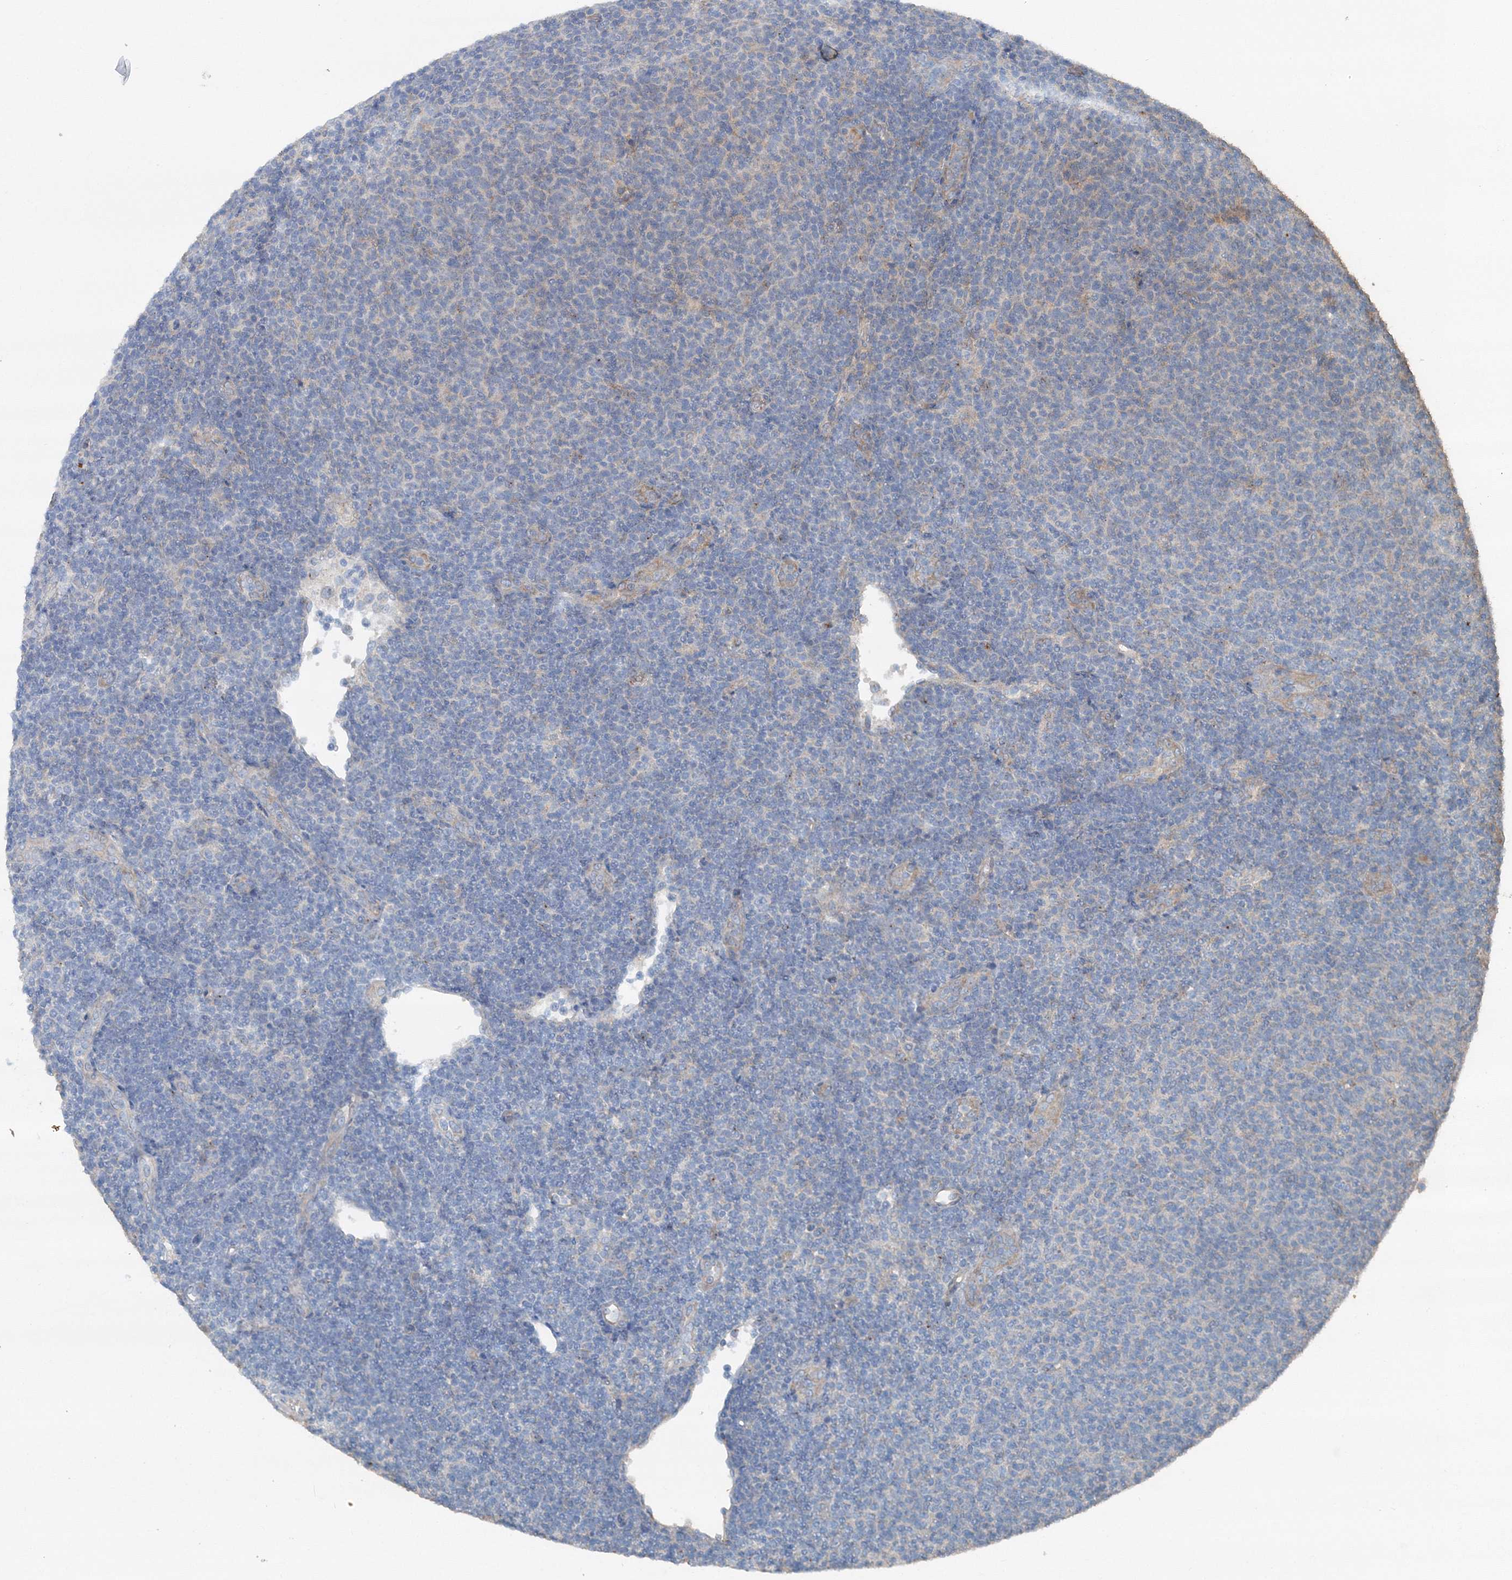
{"staining": {"intensity": "negative", "quantity": "none", "location": "none"}, "tissue": "lymphoma", "cell_type": "Tumor cells", "image_type": "cancer", "snomed": [{"axis": "morphology", "description": "Malignant lymphoma, non-Hodgkin's type, Low grade"}, {"axis": "topography", "description": "Lymph node"}], "caption": "Lymphoma was stained to show a protein in brown. There is no significant expression in tumor cells.", "gene": "MPHOSPH9", "patient": {"sex": "male", "age": 66}}